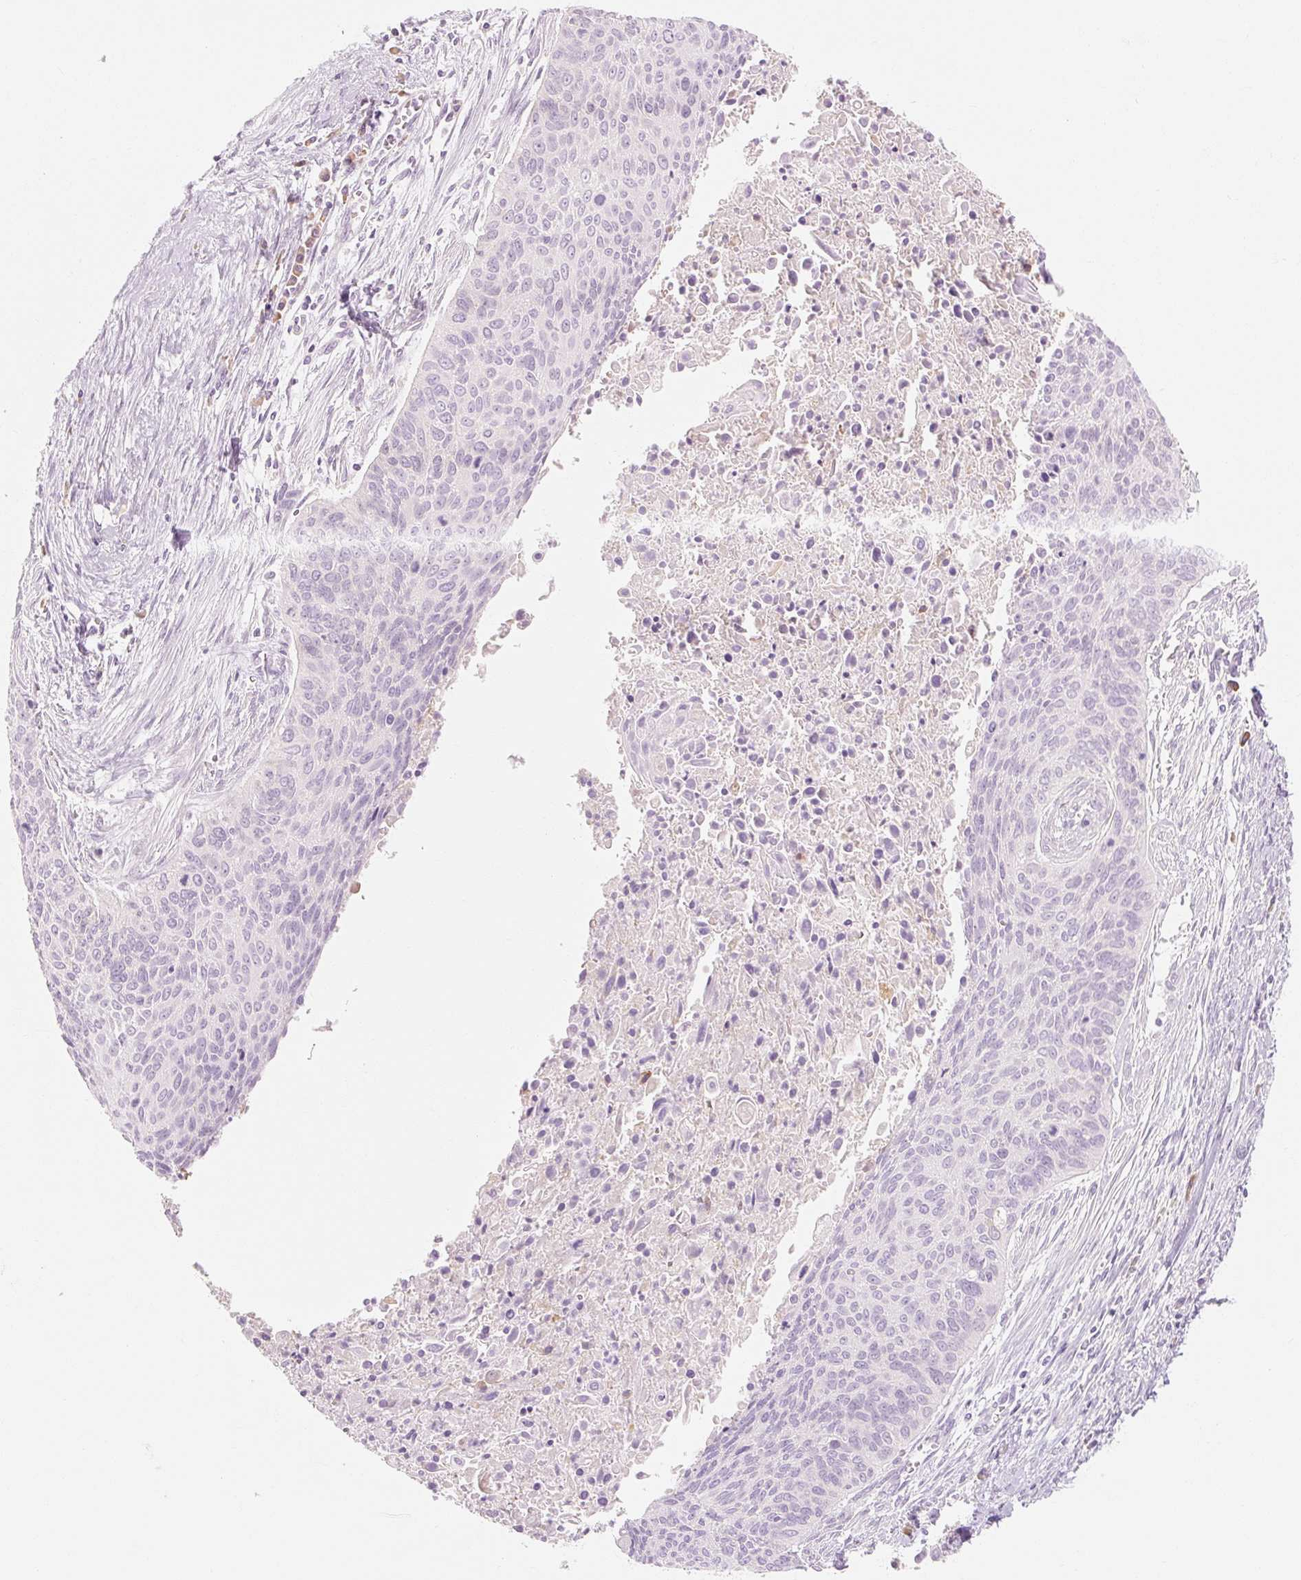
{"staining": {"intensity": "negative", "quantity": "none", "location": "none"}, "tissue": "cervical cancer", "cell_type": "Tumor cells", "image_type": "cancer", "snomed": [{"axis": "morphology", "description": "Squamous cell carcinoma, NOS"}, {"axis": "topography", "description": "Cervix"}], "caption": "Tumor cells show no significant protein positivity in squamous cell carcinoma (cervical).", "gene": "MYO1D", "patient": {"sex": "female", "age": 55}}